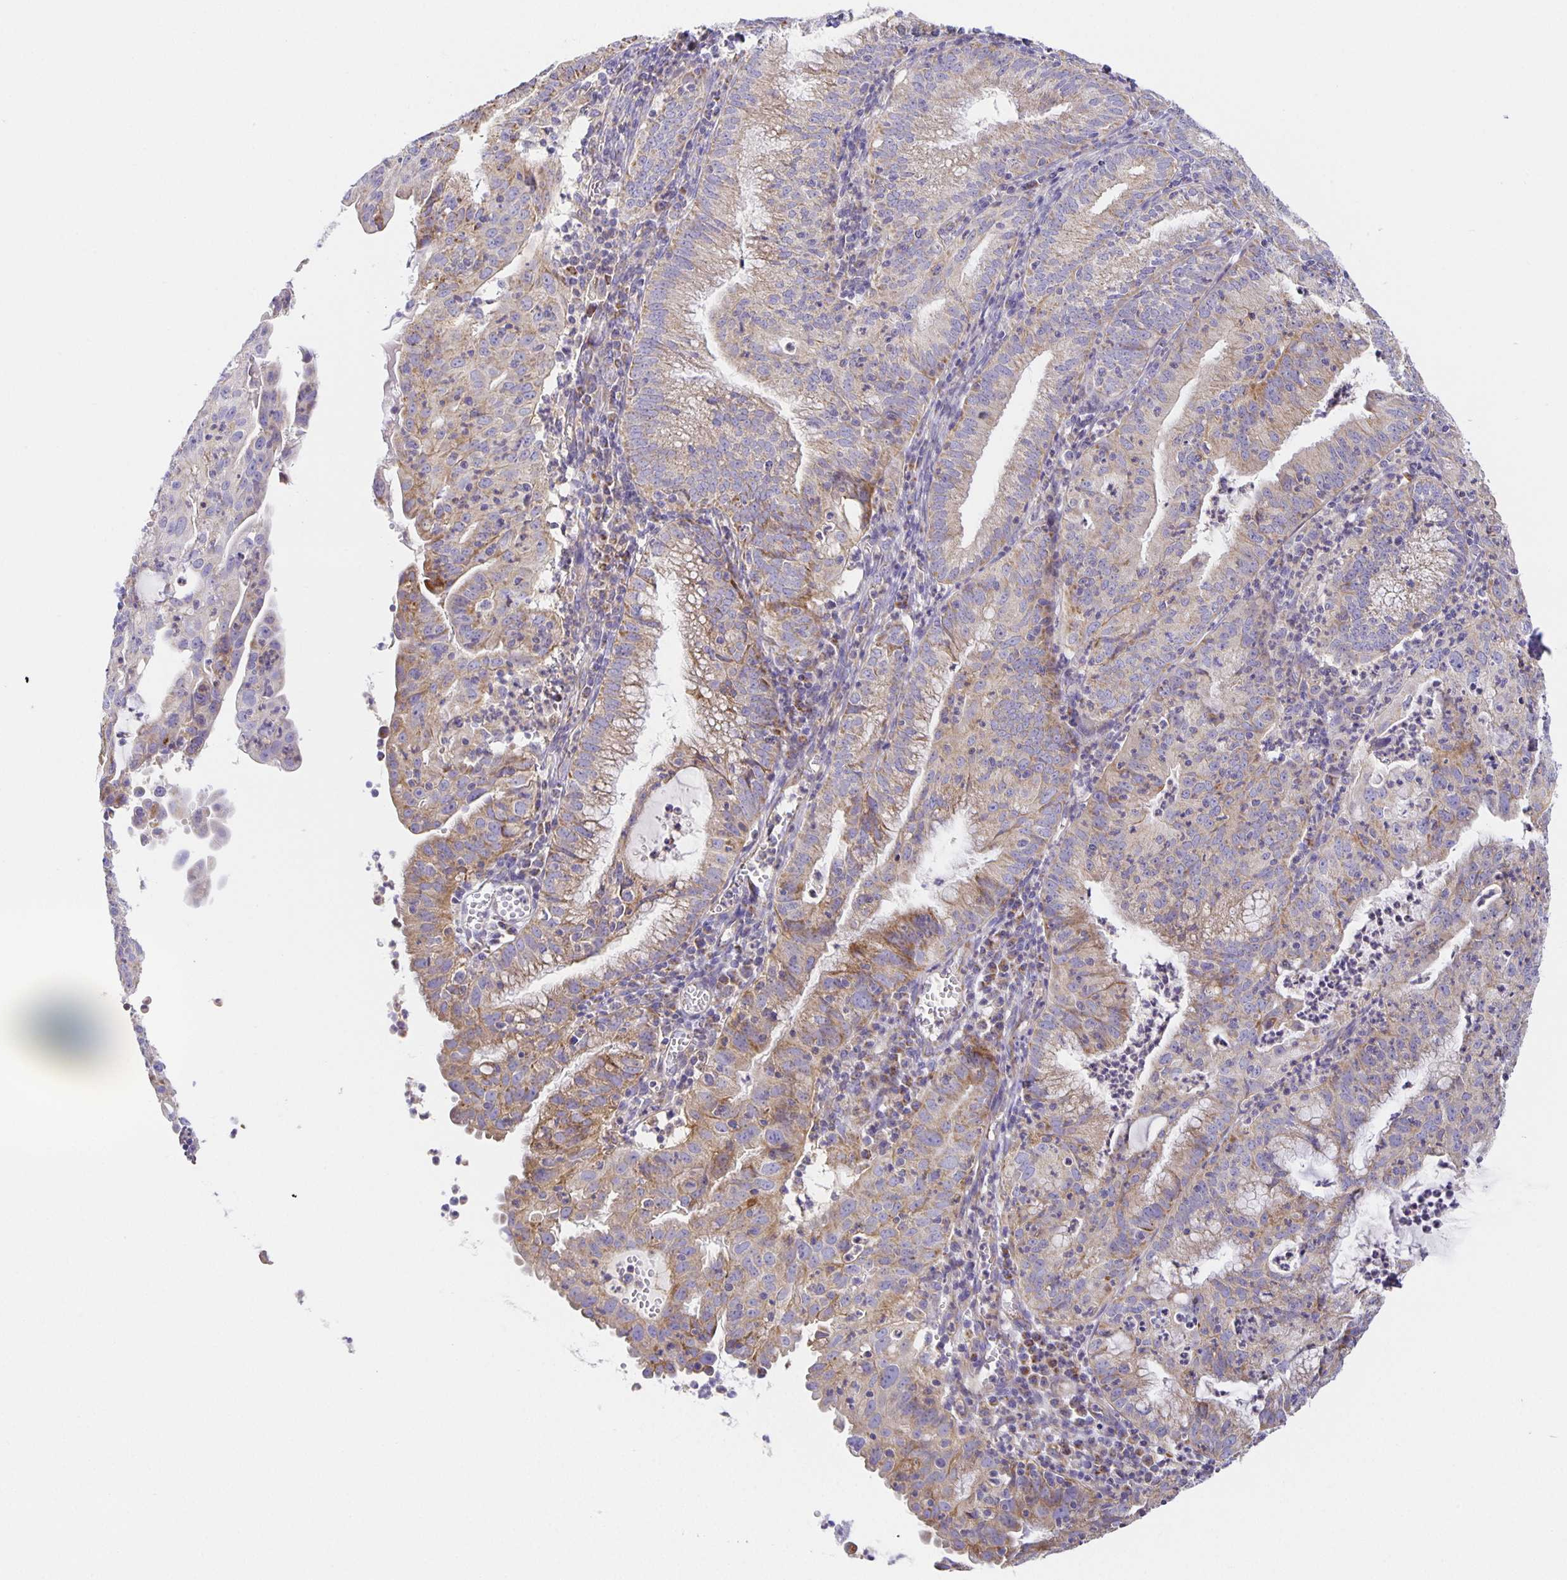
{"staining": {"intensity": "moderate", "quantity": "25%-75%", "location": "cytoplasmic/membranous"}, "tissue": "endometrial cancer", "cell_type": "Tumor cells", "image_type": "cancer", "snomed": [{"axis": "morphology", "description": "Adenocarcinoma, NOS"}, {"axis": "topography", "description": "Endometrium"}], "caption": "Brown immunohistochemical staining in endometrial adenocarcinoma shows moderate cytoplasmic/membranous expression in approximately 25%-75% of tumor cells. Nuclei are stained in blue.", "gene": "FLRT3", "patient": {"sex": "female", "age": 60}}